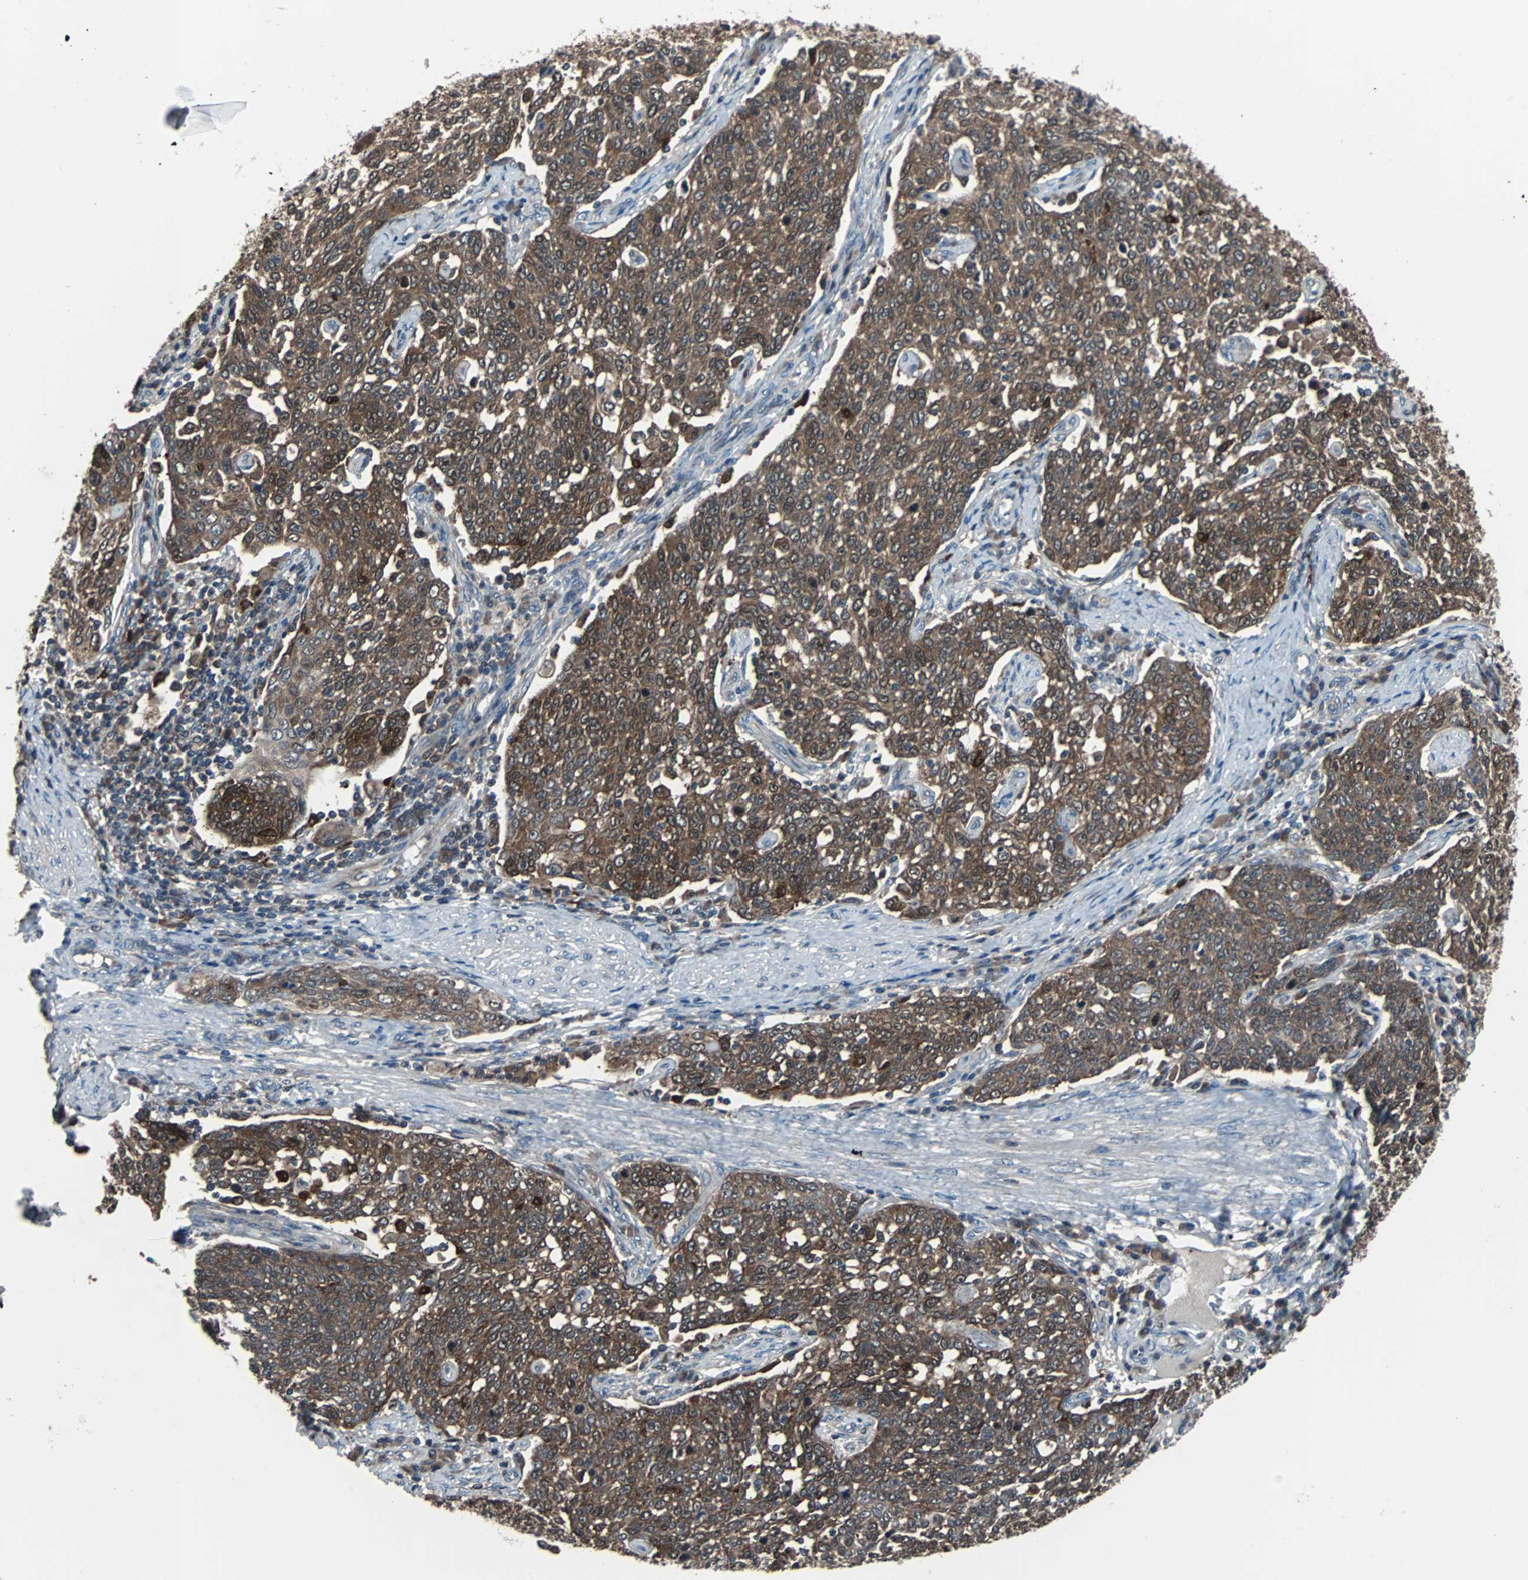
{"staining": {"intensity": "moderate", "quantity": ">75%", "location": "cytoplasmic/membranous"}, "tissue": "cervical cancer", "cell_type": "Tumor cells", "image_type": "cancer", "snomed": [{"axis": "morphology", "description": "Squamous cell carcinoma, NOS"}, {"axis": "topography", "description": "Cervix"}], "caption": "Protein staining displays moderate cytoplasmic/membranous expression in about >75% of tumor cells in squamous cell carcinoma (cervical).", "gene": "PAK1", "patient": {"sex": "female", "age": 34}}